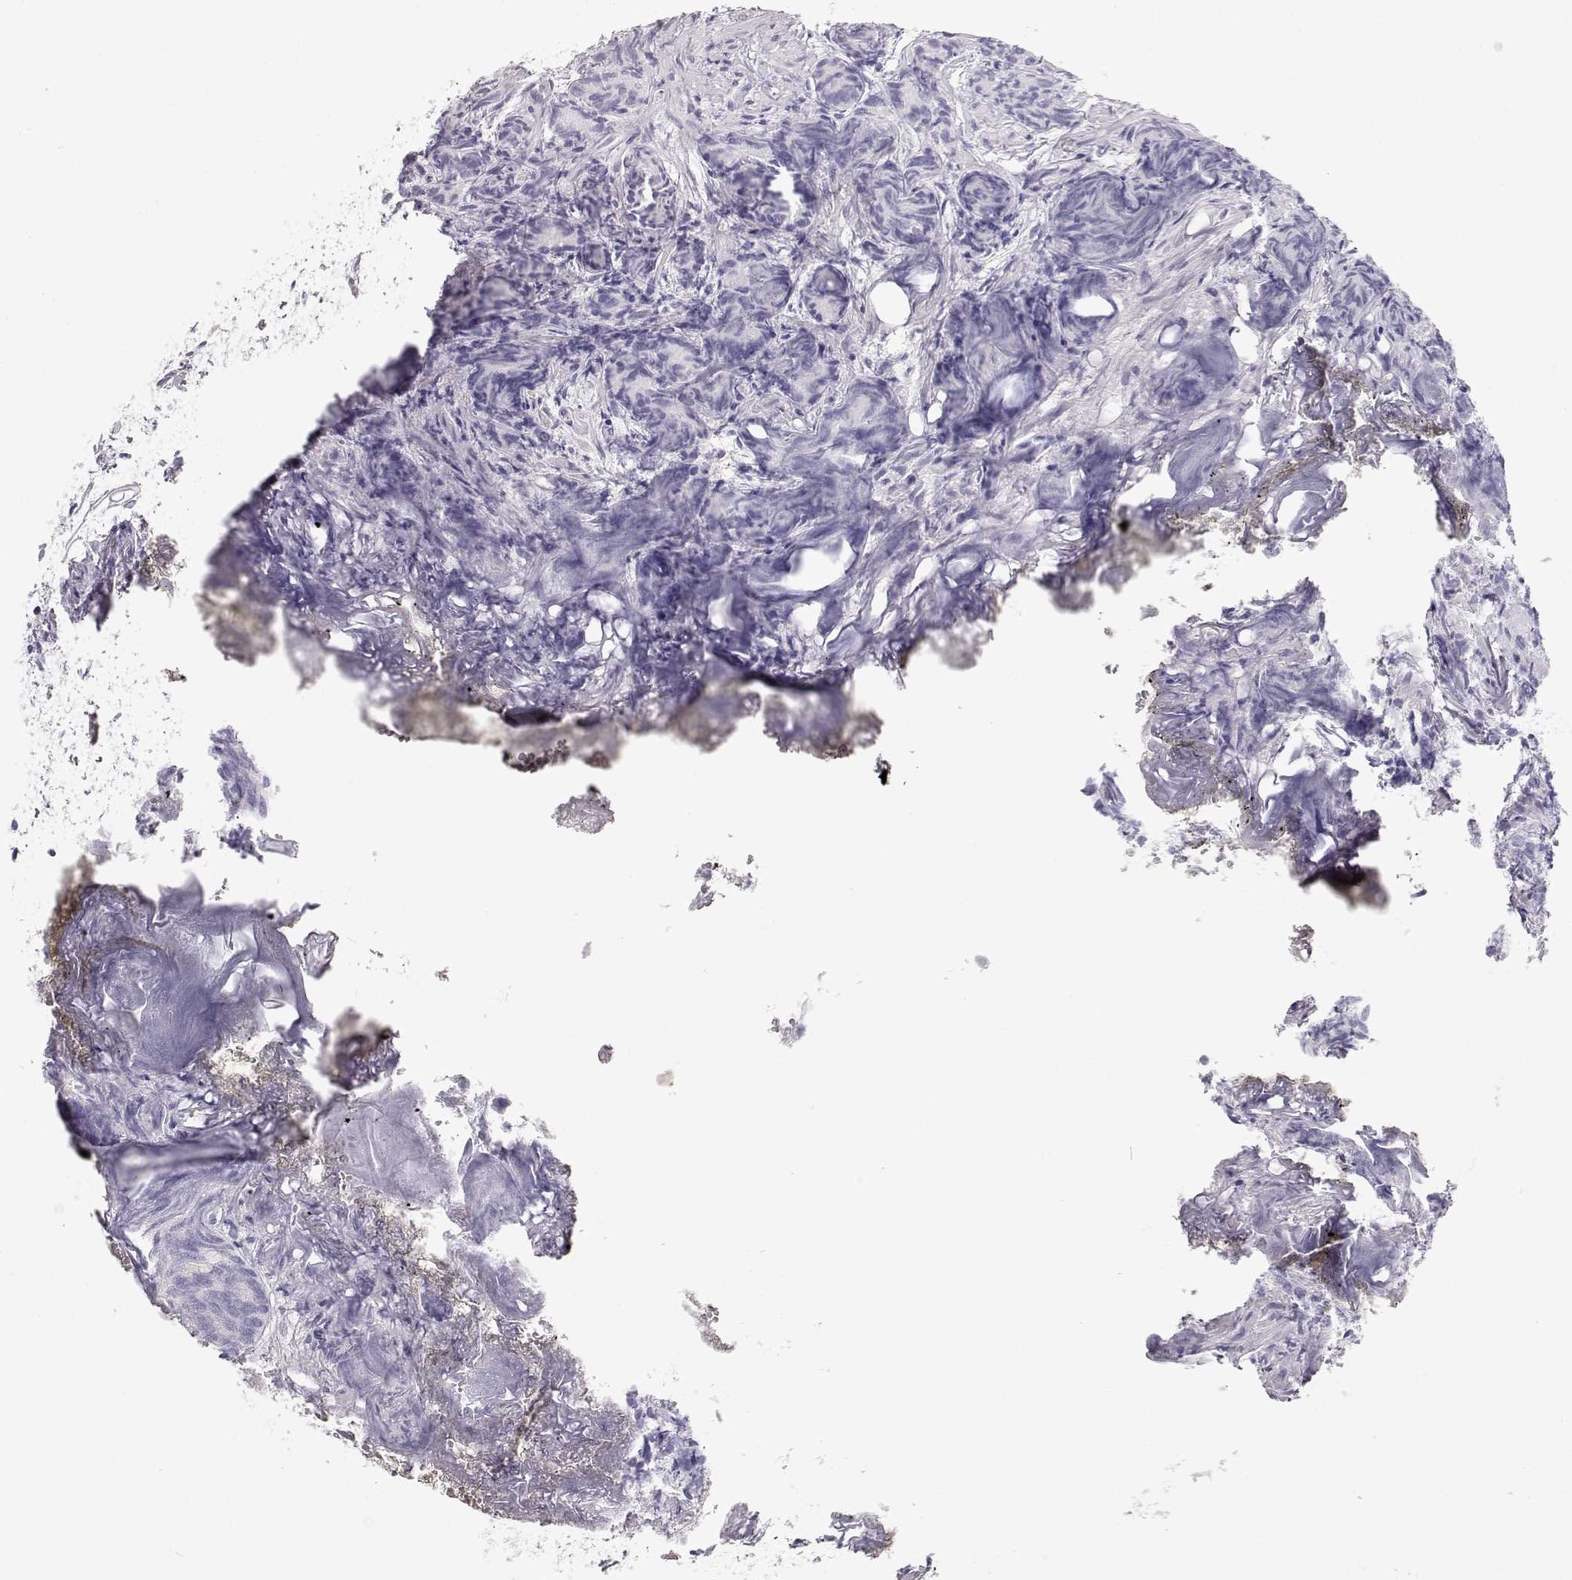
{"staining": {"intensity": "negative", "quantity": "none", "location": "none"}, "tissue": "prostate cancer", "cell_type": "Tumor cells", "image_type": "cancer", "snomed": [{"axis": "morphology", "description": "Adenocarcinoma, High grade"}, {"axis": "topography", "description": "Prostate"}], "caption": "Histopathology image shows no protein expression in tumor cells of prostate cancer (high-grade adenocarcinoma) tissue. (DAB immunohistochemistry, high magnification).", "gene": "TKTL1", "patient": {"sex": "male", "age": 84}}